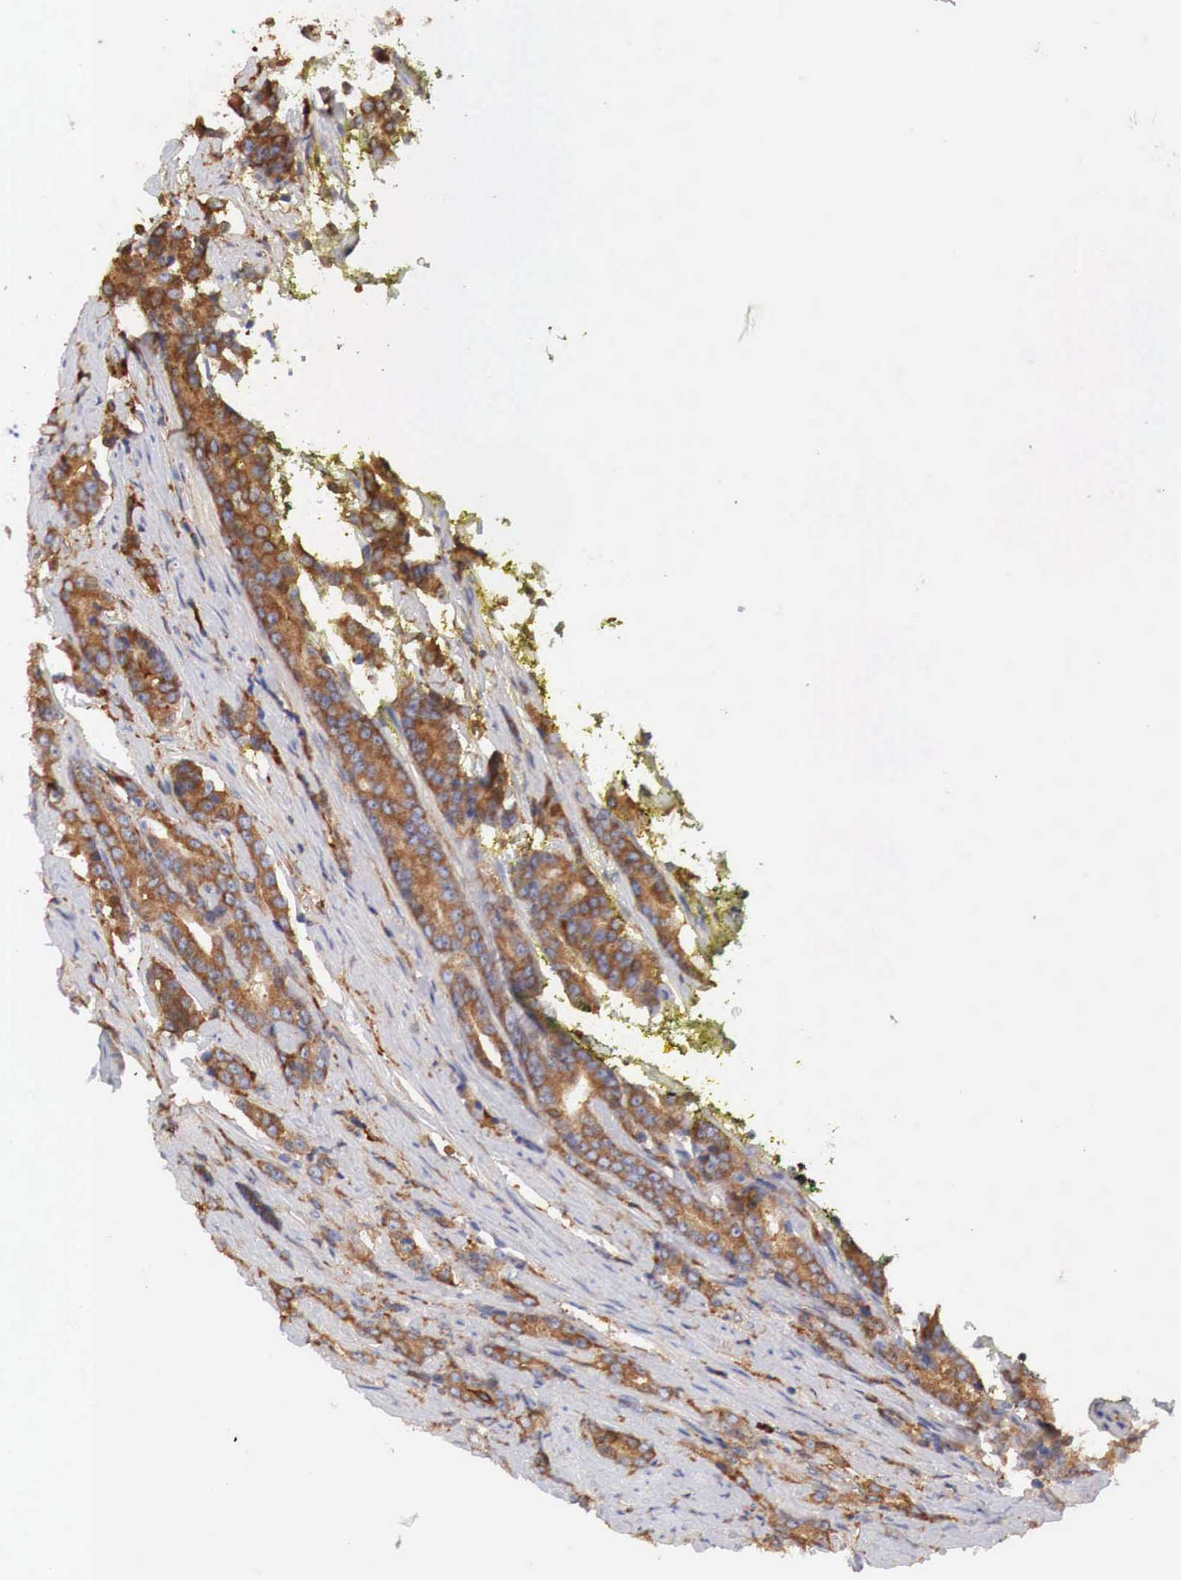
{"staining": {"intensity": "moderate", "quantity": ">75%", "location": "cytoplasmic/membranous"}, "tissue": "prostate cancer", "cell_type": "Tumor cells", "image_type": "cancer", "snomed": [{"axis": "morphology", "description": "Adenocarcinoma, Medium grade"}, {"axis": "topography", "description": "Prostate"}], "caption": "Prostate cancer was stained to show a protein in brown. There is medium levels of moderate cytoplasmic/membranous expression in about >75% of tumor cells. (IHC, brightfield microscopy, high magnification).", "gene": "G6PD", "patient": {"sex": "male", "age": 65}}